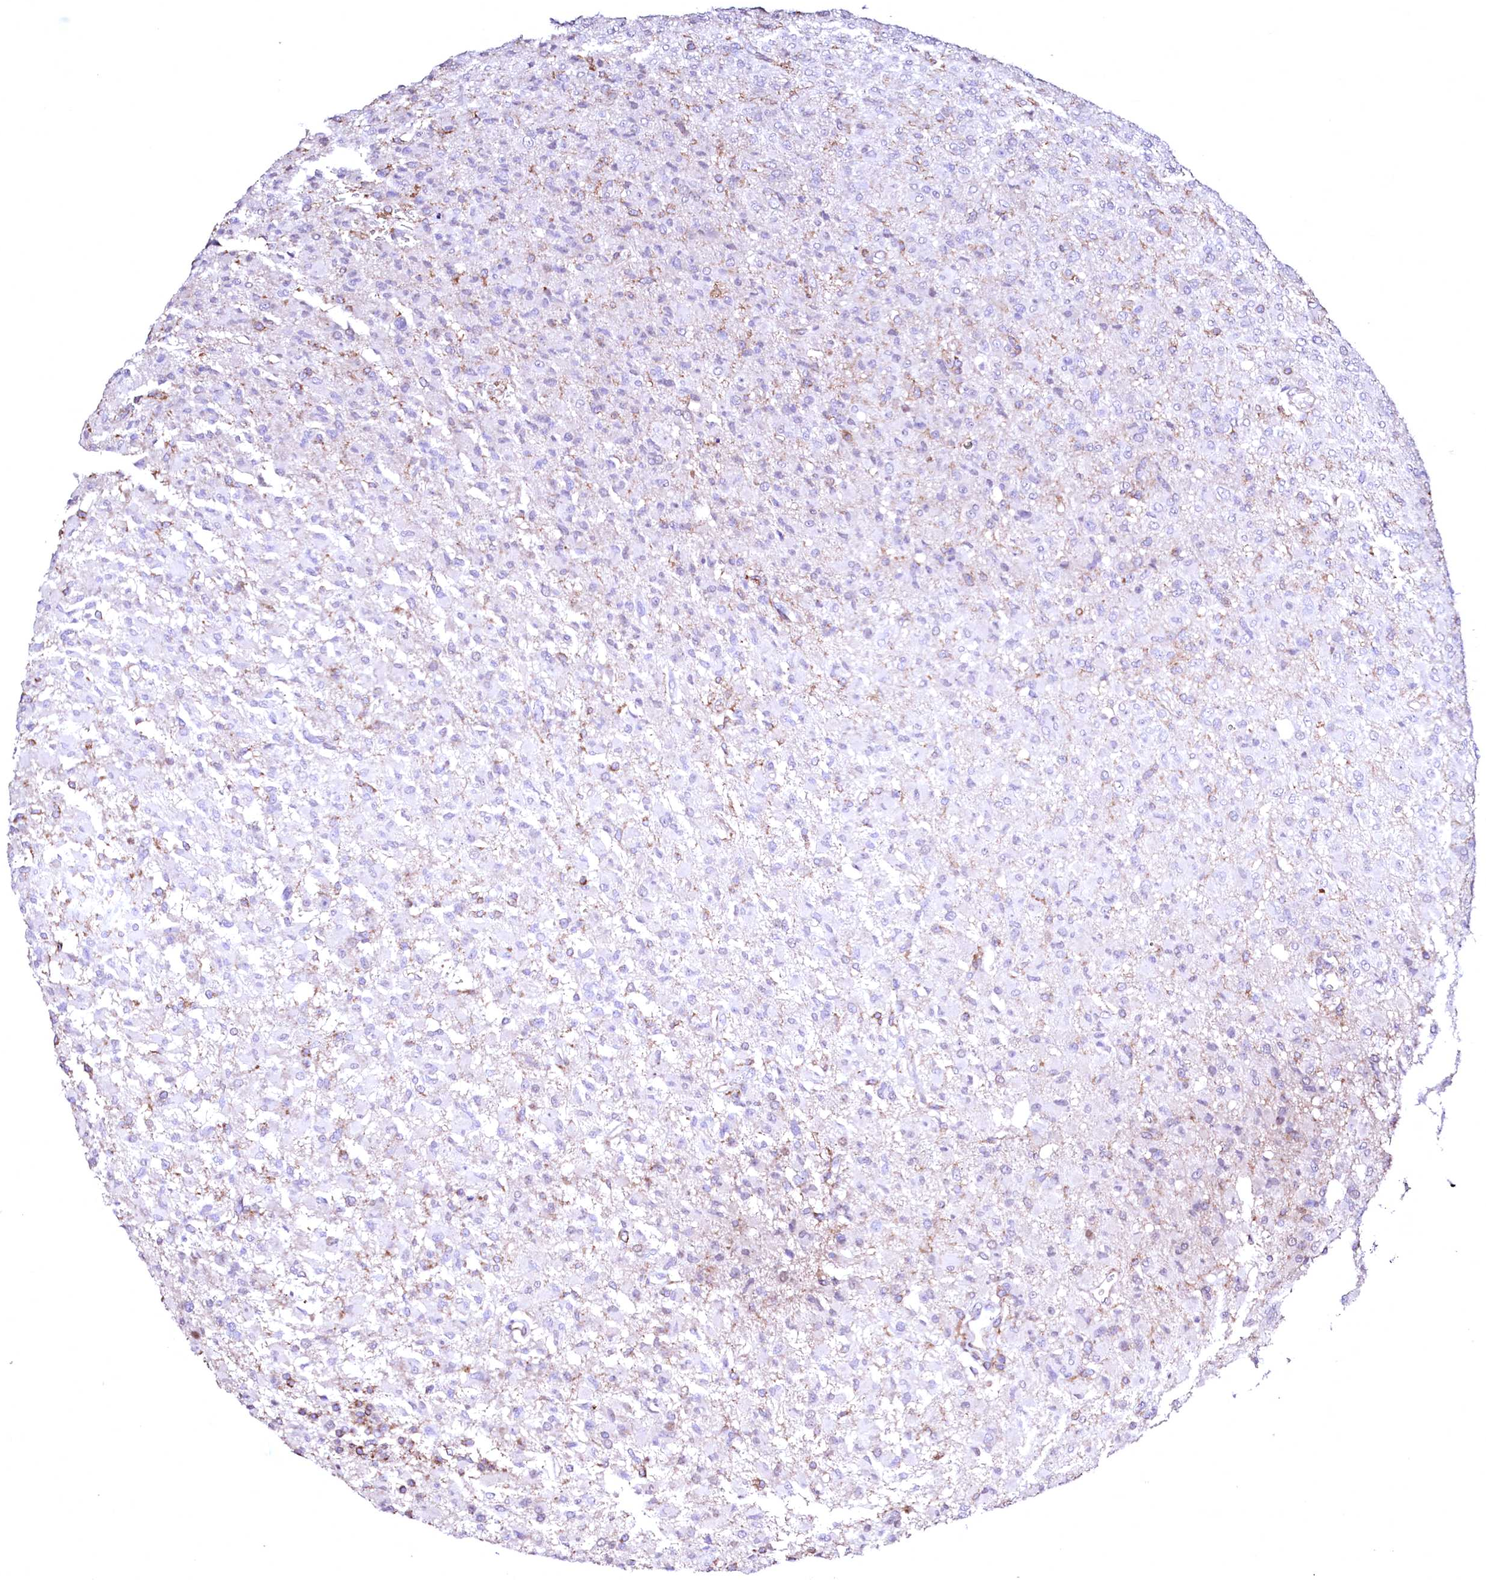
{"staining": {"intensity": "negative", "quantity": "none", "location": "none"}, "tissue": "glioma", "cell_type": "Tumor cells", "image_type": "cancer", "snomed": [{"axis": "morphology", "description": "Glioma, malignant, High grade"}, {"axis": "topography", "description": "Brain"}], "caption": "High power microscopy photomicrograph of an IHC histopathology image of high-grade glioma (malignant), revealing no significant staining in tumor cells. The staining is performed using DAB (3,3'-diaminobenzidine) brown chromogen with nuclei counter-stained in using hematoxylin.", "gene": "GPR176", "patient": {"sex": "female", "age": 57}}